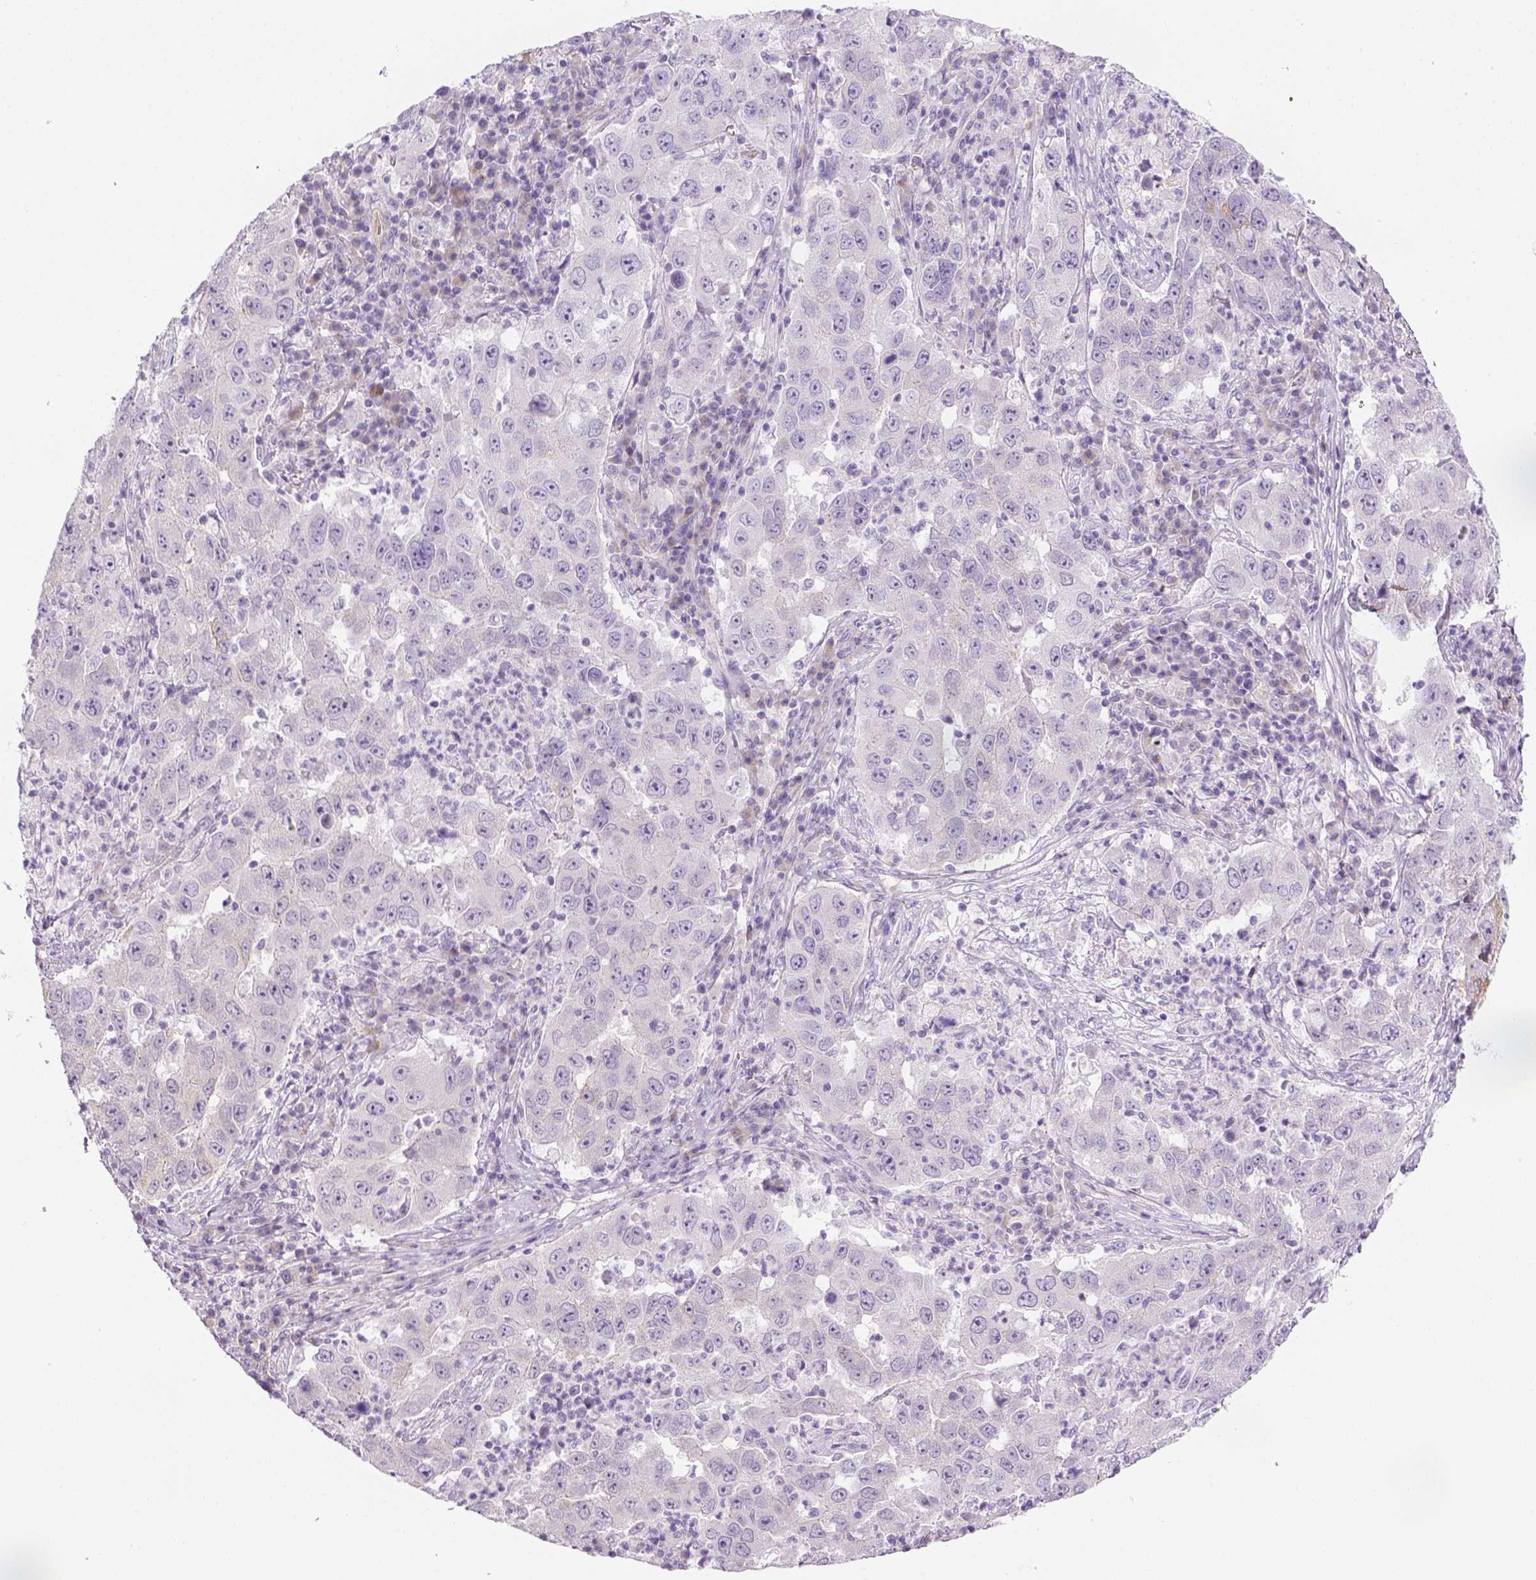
{"staining": {"intensity": "negative", "quantity": "none", "location": "none"}, "tissue": "lung cancer", "cell_type": "Tumor cells", "image_type": "cancer", "snomed": [{"axis": "morphology", "description": "Adenocarcinoma, NOS"}, {"axis": "topography", "description": "Lung"}], "caption": "Adenocarcinoma (lung) was stained to show a protein in brown. There is no significant positivity in tumor cells.", "gene": "CACNB1", "patient": {"sex": "male", "age": 73}}